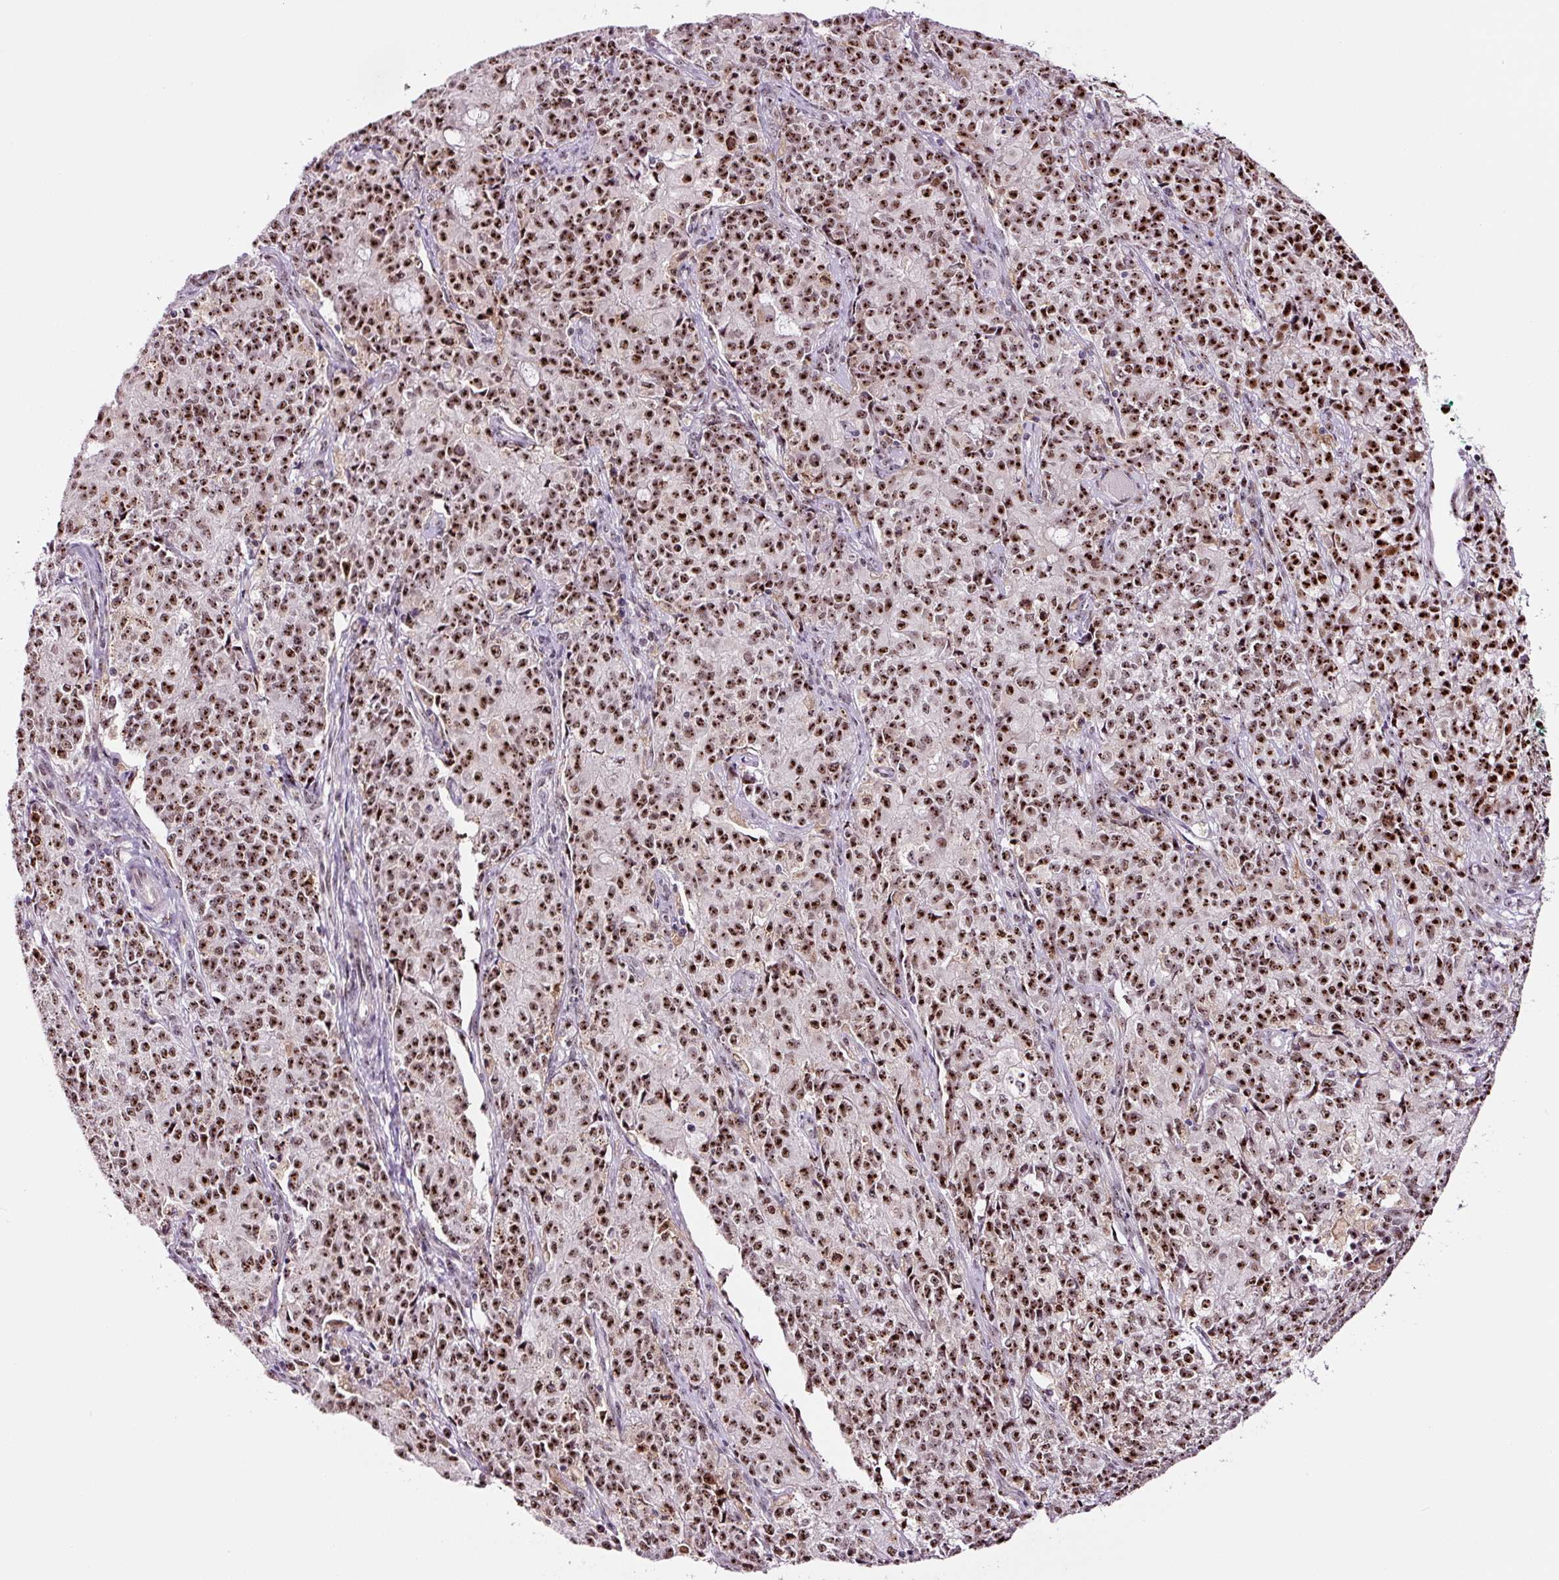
{"staining": {"intensity": "moderate", "quantity": ">75%", "location": "cytoplasmic/membranous,nuclear"}, "tissue": "endometrial cancer", "cell_type": "Tumor cells", "image_type": "cancer", "snomed": [{"axis": "morphology", "description": "Adenocarcinoma, NOS"}, {"axis": "topography", "description": "Endometrium"}], "caption": "Endometrial adenocarcinoma stained with DAB (3,3'-diaminobenzidine) IHC shows medium levels of moderate cytoplasmic/membranous and nuclear staining in about >75% of tumor cells. The protein is stained brown, and the nuclei are stained in blue (DAB IHC with brightfield microscopy, high magnification).", "gene": "GNL3", "patient": {"sex": "female", "age": 50}}